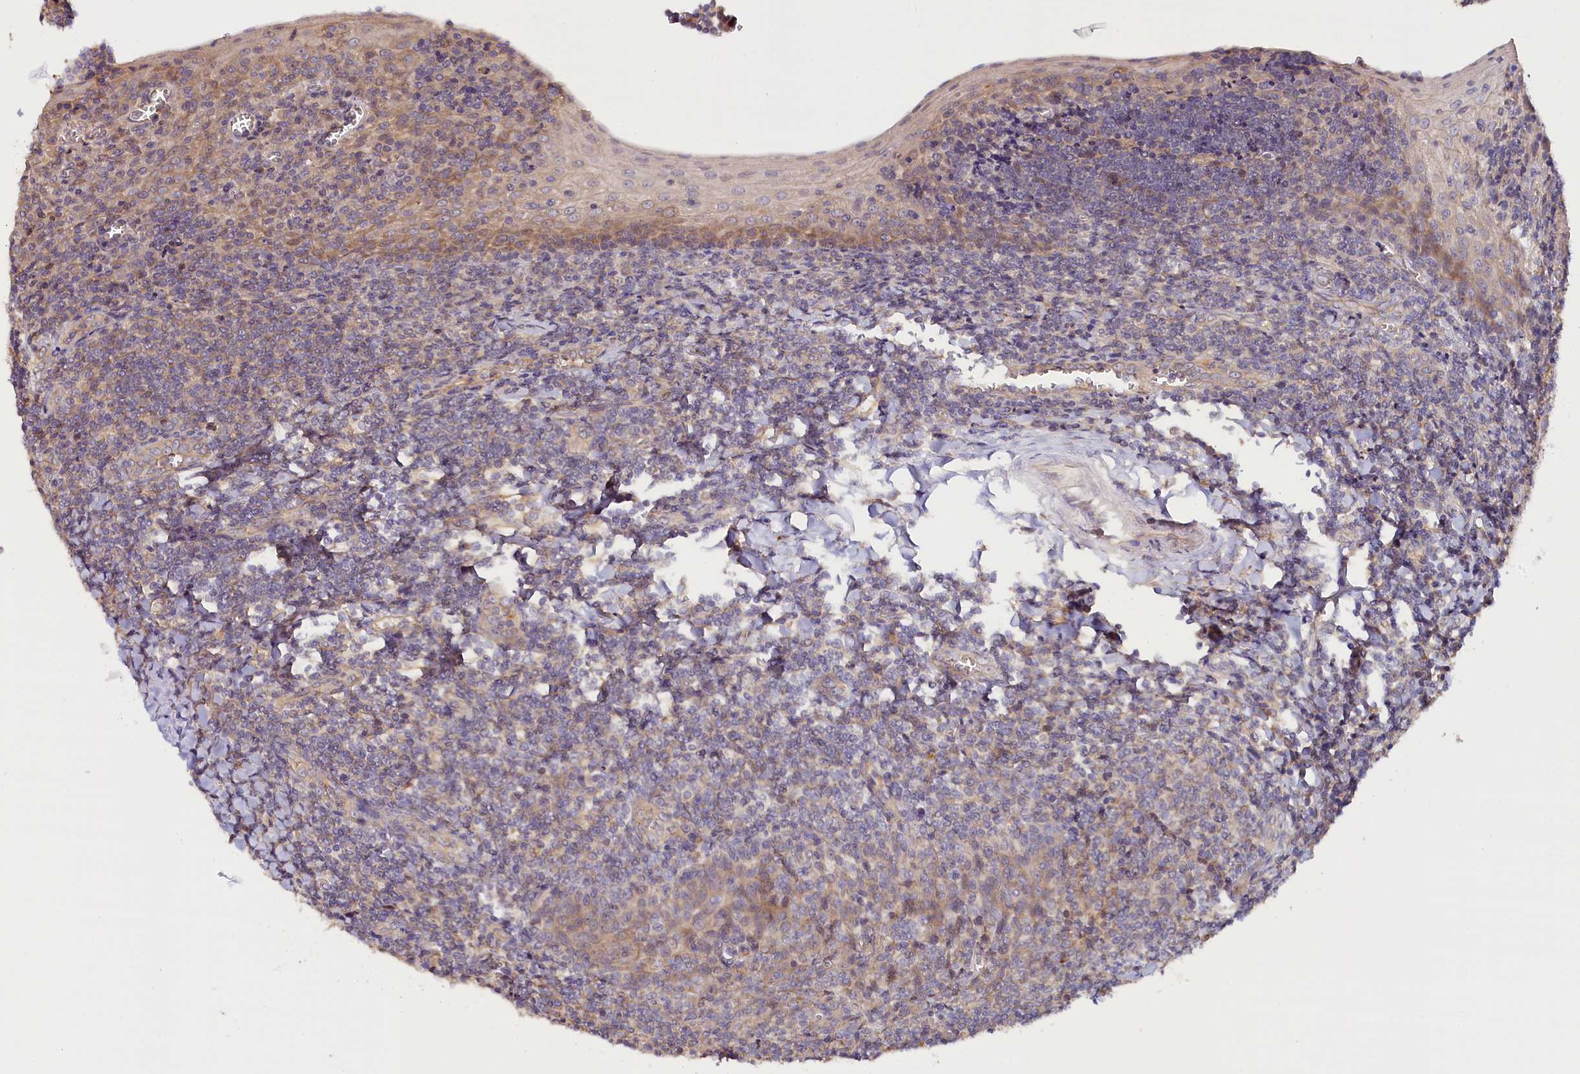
{"staining": {"intensity": "negative", "quantity": "none", "location": "none"}, "tissue": "tonsil", "cell_type": "Germinal center cells", "image_type": "normal", "snomed": [{"axis": "morphology", "description": "Normal tissue, NOS"}, {"axis": "topography", "description": "Tonsil"}], "caption": "Protein analysis of unremarkable tonsil demonstrates no significant expression in germinal center cells. Brightfield microscopy of IHC stained with DAB (brown) and hematoxylin (blue), captured at high magnification.", "gene": "KATNB1", "patient": {"sex": "male", "age": 27}}